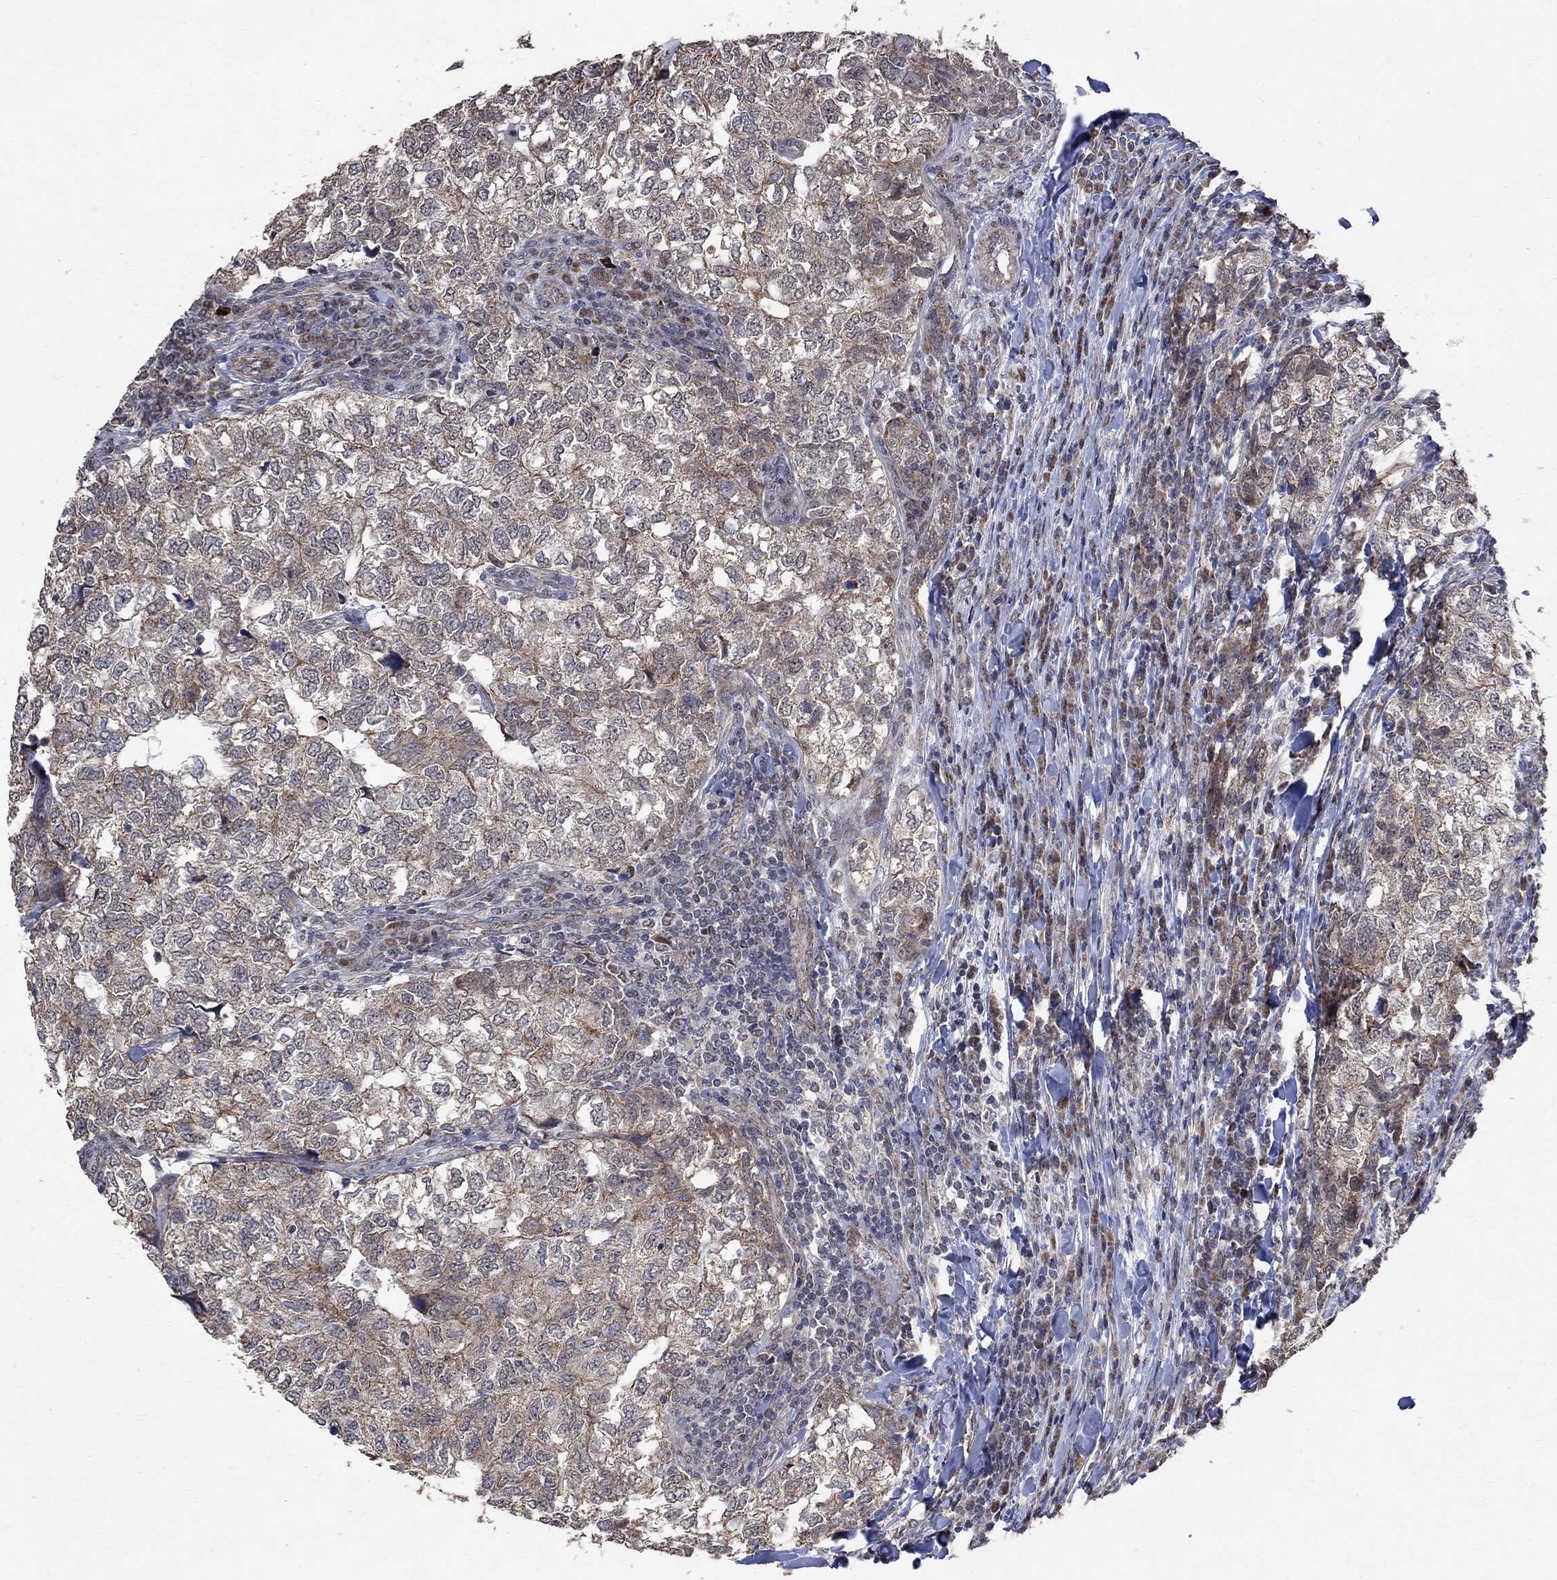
{"staining": {"intensity": "weak", "quantity": "25%-75%", "location": "cytoplasmic/membranous"}, "tissue": "breast cancer", "cell_type": "Tumor cells", "image_type": "cancer", "snomed": [{"axis": "morphology", "description": "Duct carcinoma"}, {"axis": "topography", "description": "Breast"}], "caption": "A brown stain highlights weak cytoplasmic/membranous staining of a protein in human breast invasive ductal carcinoma tumor cells. The protein is stained brown, and the nuclei are stained in blue (DAB IHC with brightfield microscopy, high magnification).", "gene": "ANKRA2", "patient": {"sex": "female", "age": 30}}